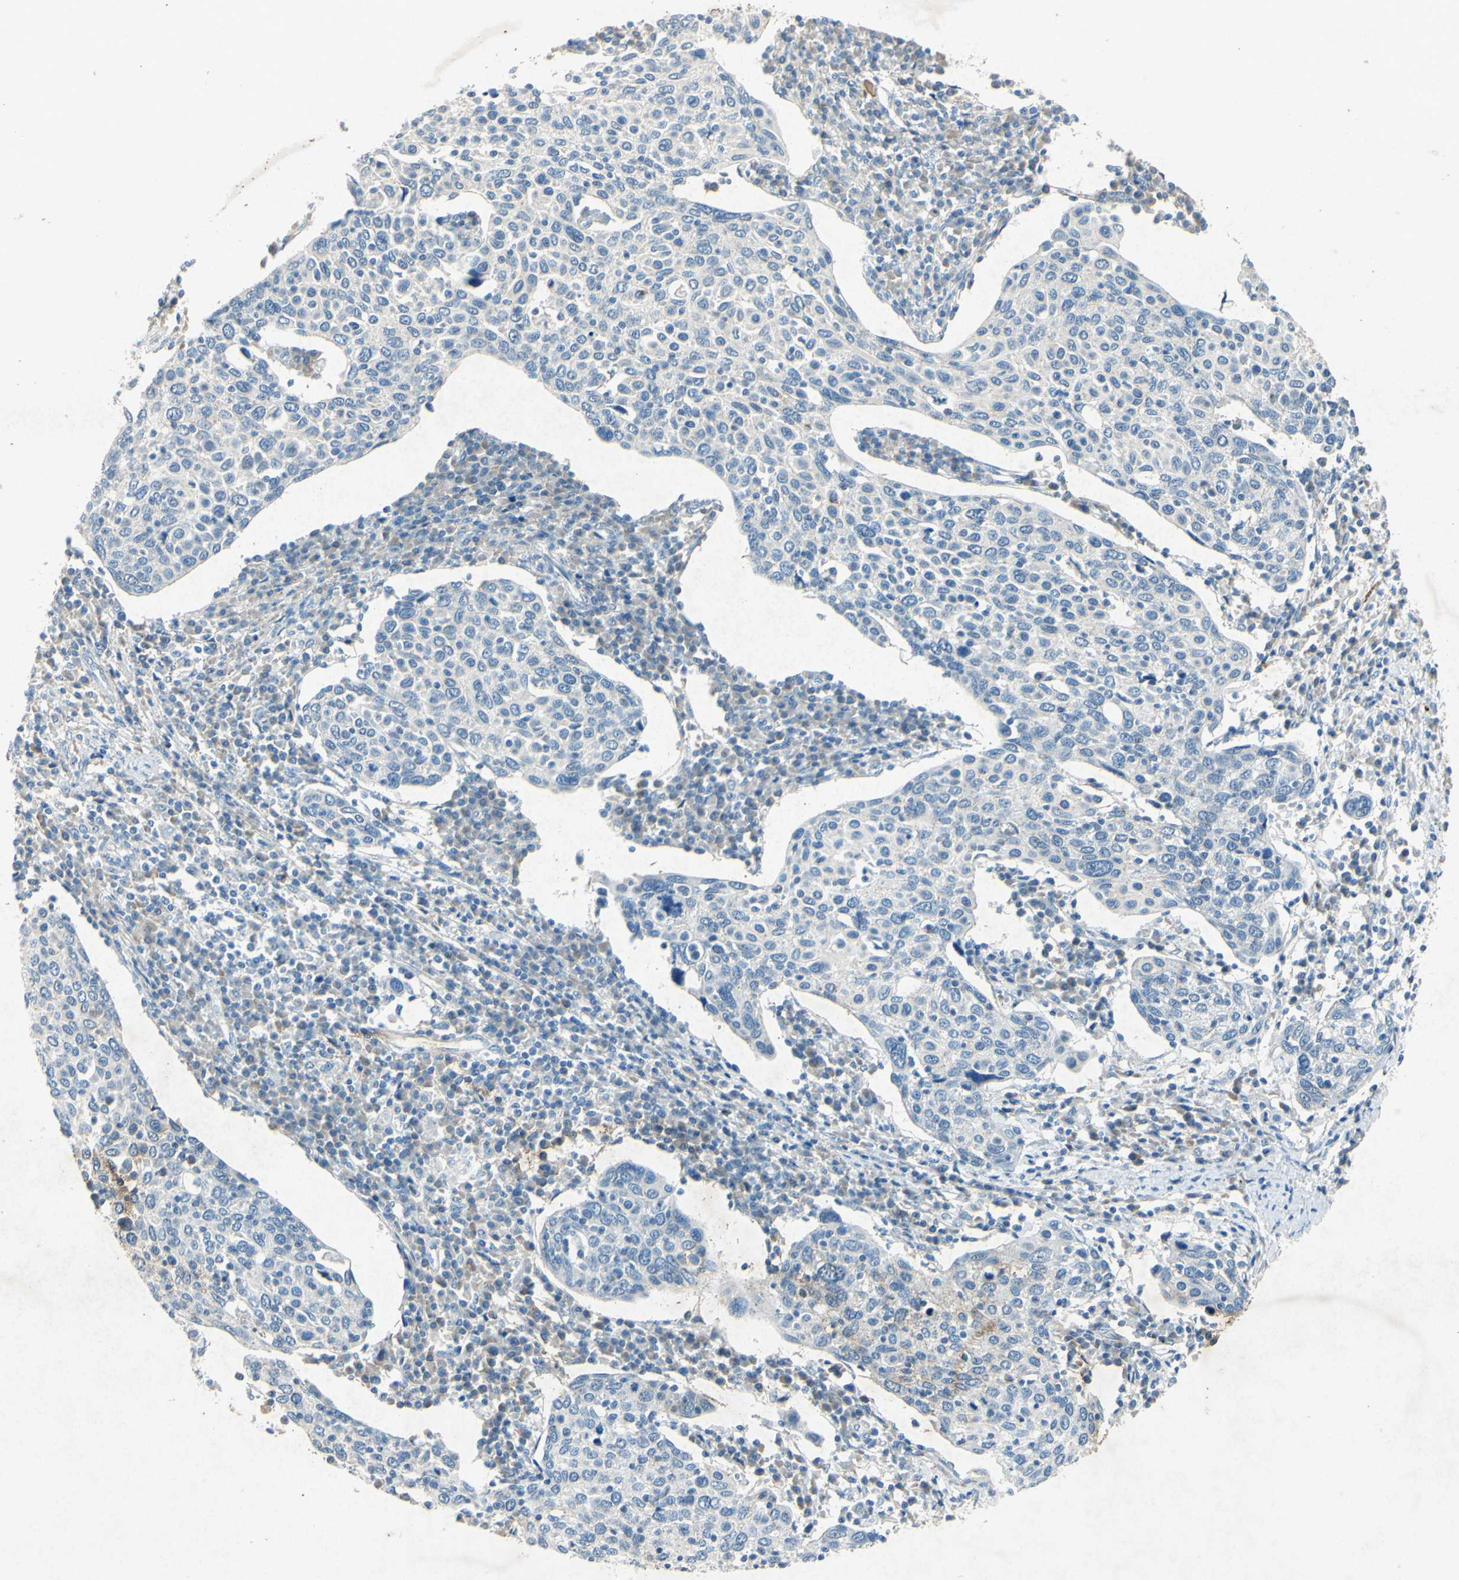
{"staining": {"intensity": "negative", "quantity": "none", "location": "none"}, "tissue": "cervical cancer", "cell_type": "Tumor cells", "image_type": "cancer", "snomed": [{"axis": "morphology", "description": "Squamous cell carcinoma, NOS"}, {"axis": "topography", "description": "Cervix"}], "caption": "The photomicrograph exhibits no significant staining in tumor cells of cervical cancer.", "gene": "SNAP91", "patient": {"sex": "female", "age": 40}}